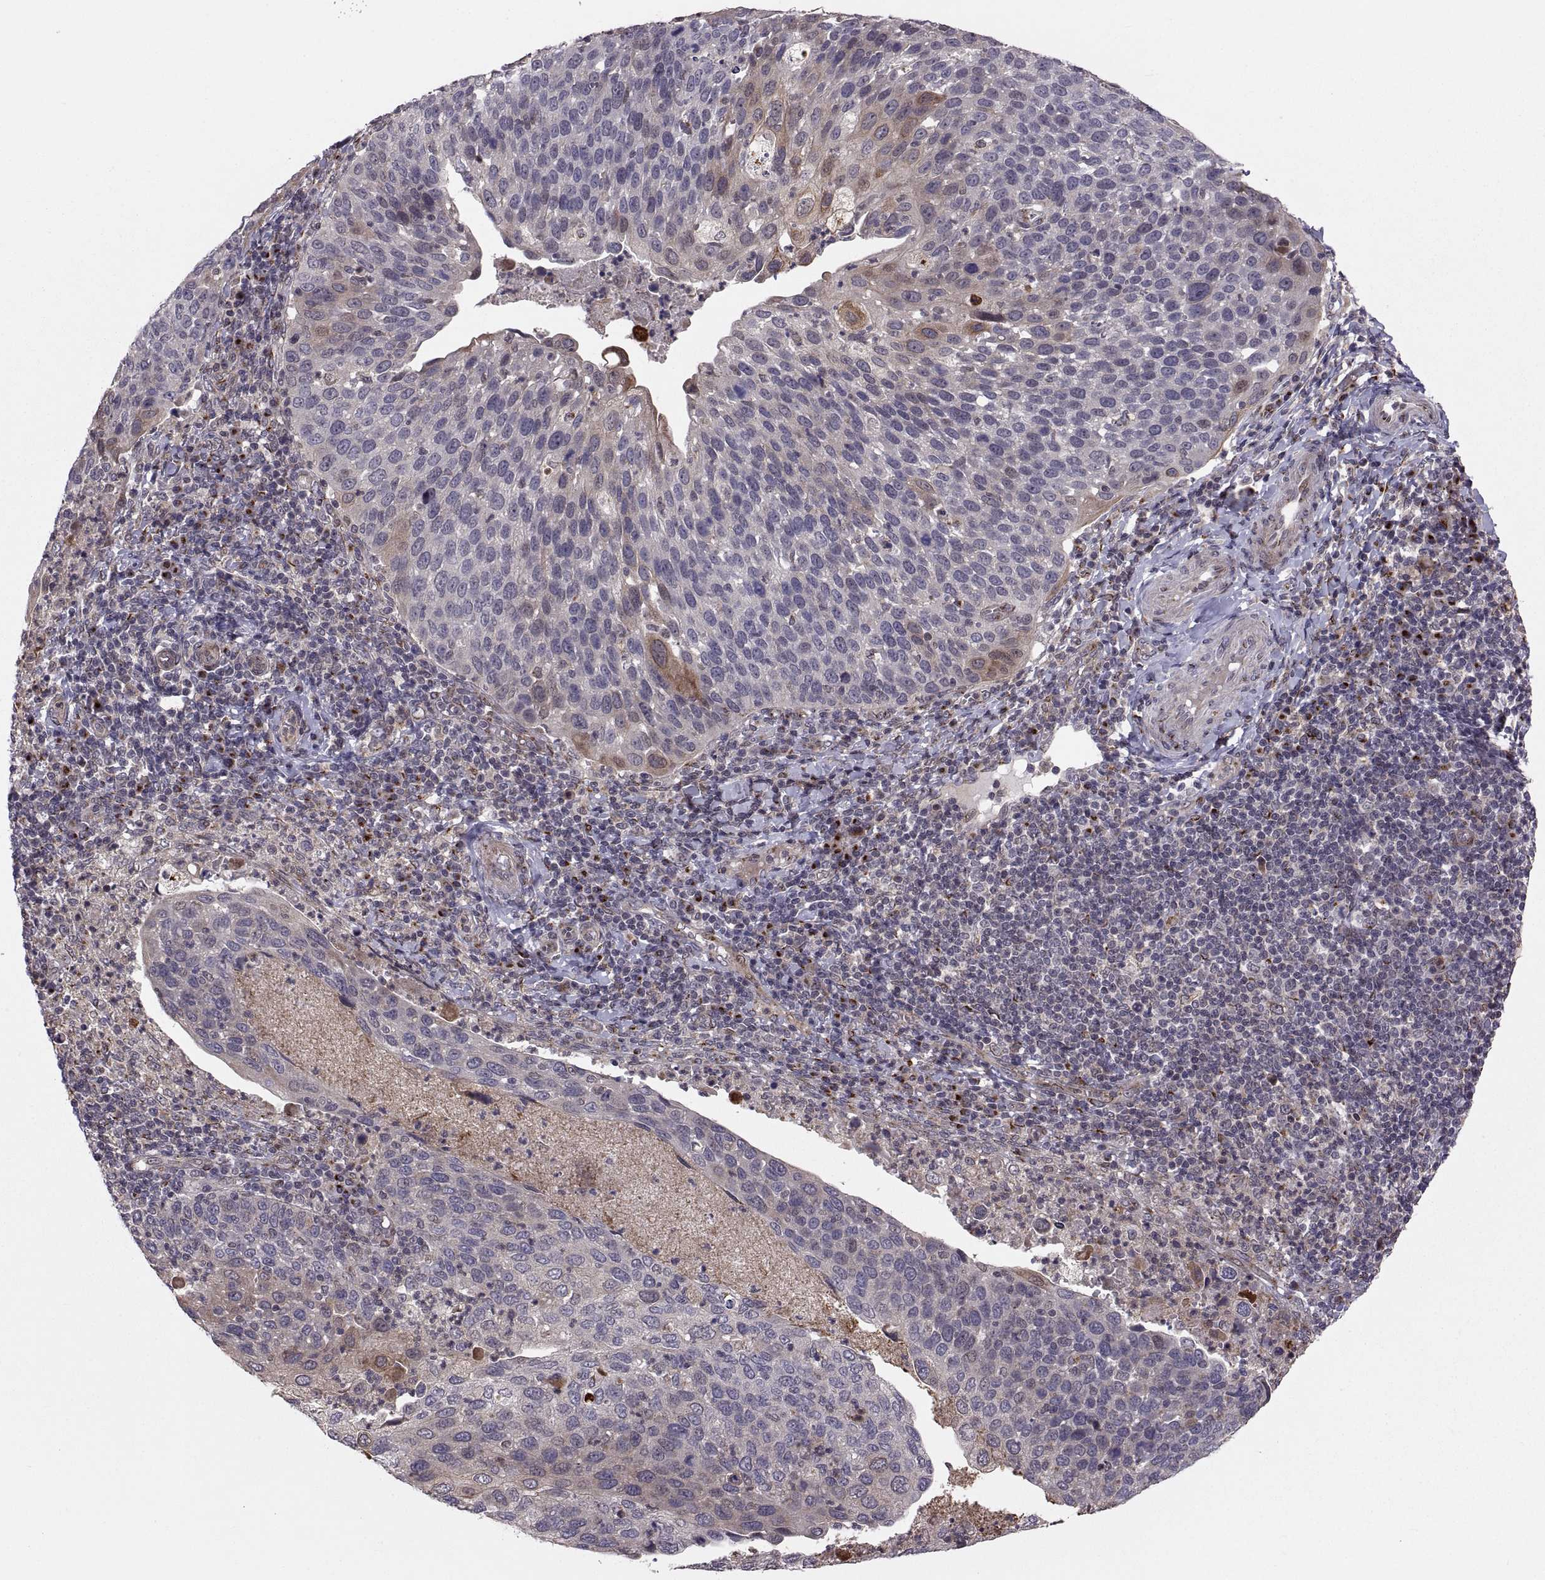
{"staining": {"intensity": "weak", "quantity": "<25%", "location": "cytoplasmic/membranous"}, "tissue": "cervical cancer", "cell_type": "Tumor cells", "image_type": "cancer", "snomed": [{"axis": "morphology", "description": "Squamous cell carcinoma, NOS"}, {"axis": "topography", "description": "Cervix"}], "caption": "Cervical squamous cell carcinoma stained for a protein using immunohistochemistry (IHC) shows no staining tumor cells.", "gene": "TESC", "patient": {"sex": "female", "age": 54}}